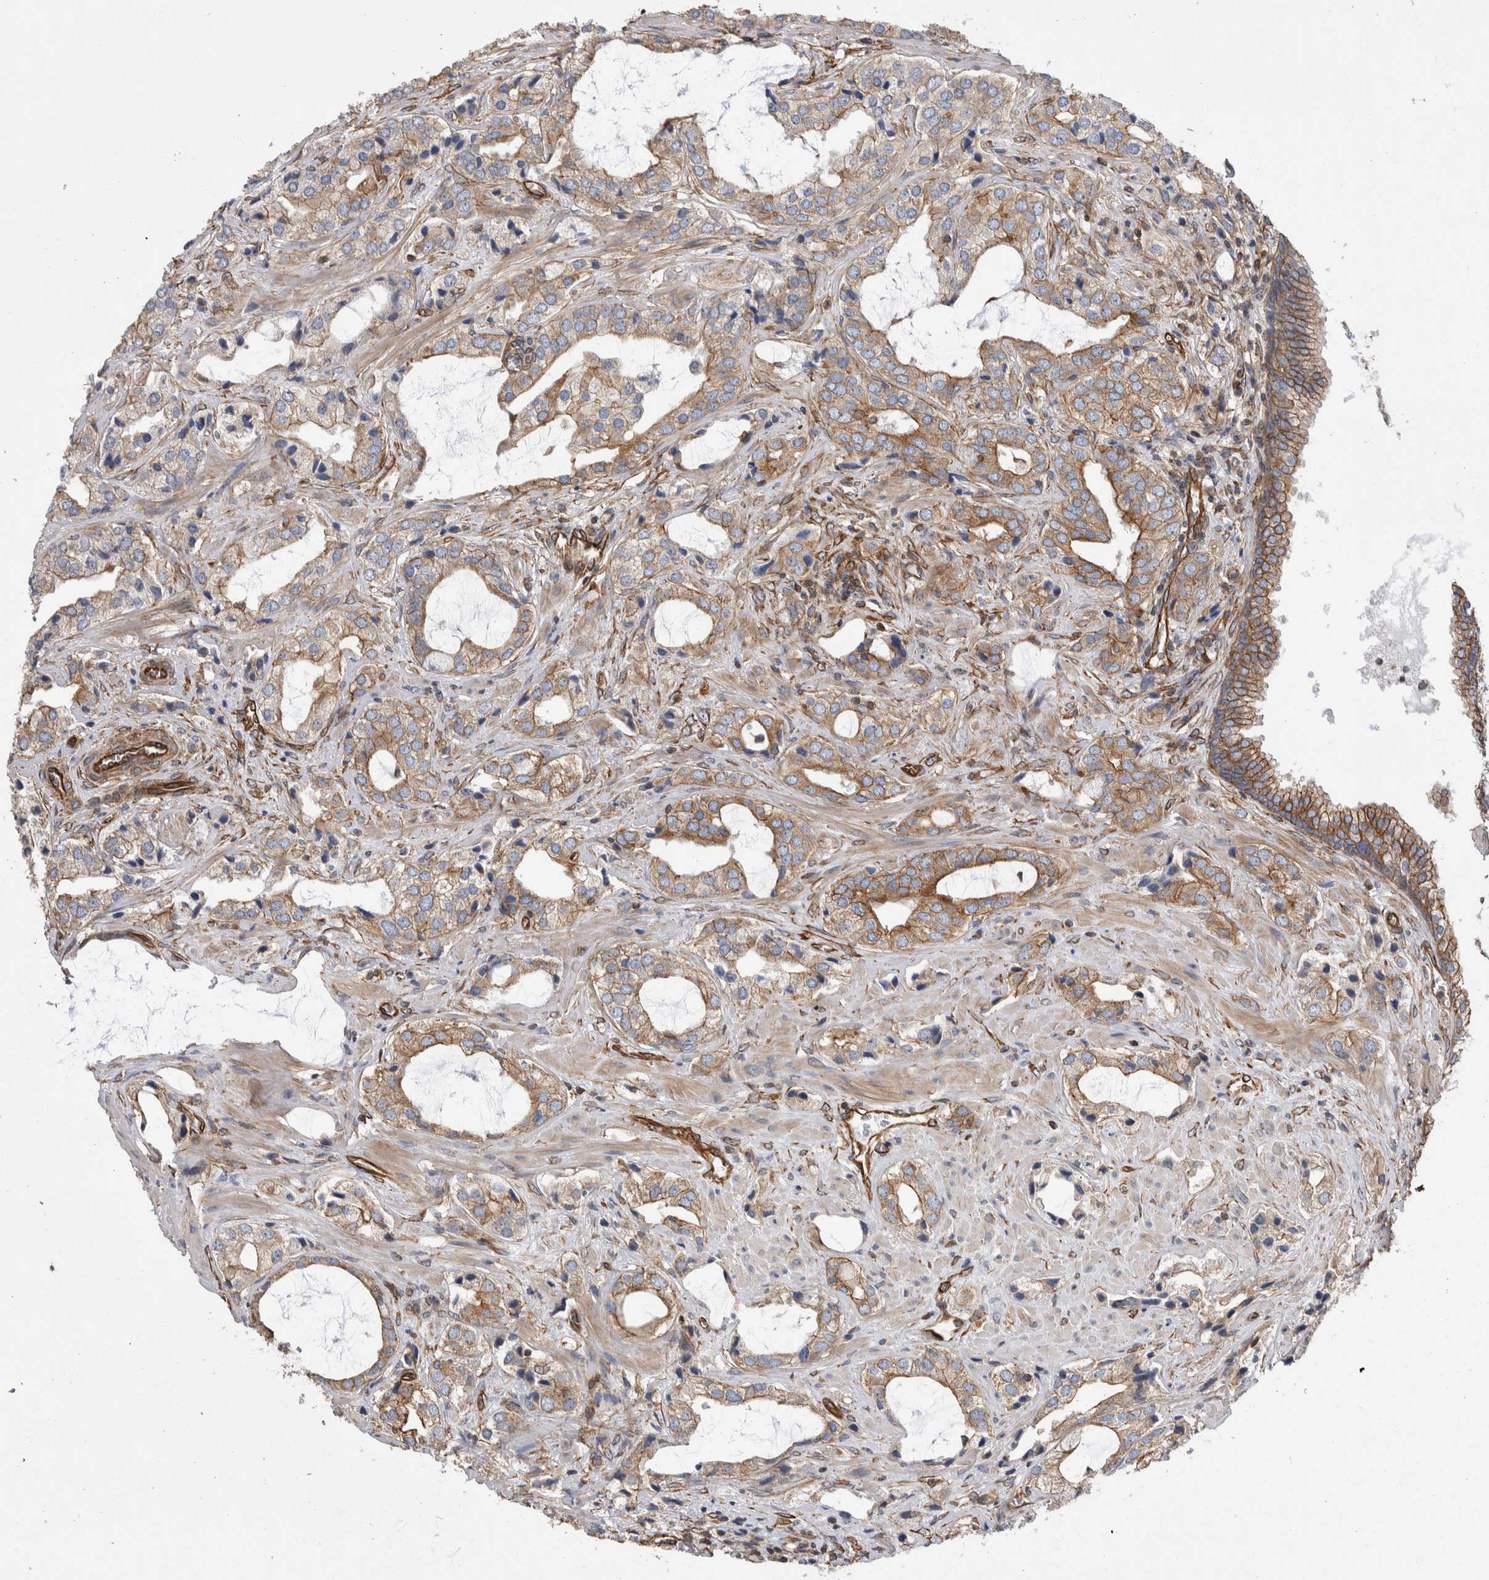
{"staining": {"intensity": "moderate", "quantity": "25%-75%", "location": "cytoplasmic/membranous"}, "tissue": "prostate cancer", "cell_type": "Tumor cells", "image_type": "cancer", "snomed": [{"axis": "morphology", "description": "Adenocarcinoma, High grade"}, {"axis": "topography", "description": "Prostate"}], "caption": "About 25%-75% of tumor cells in human adenocarcinoma (high-grade) (prostate) demonstrate moderate cytoplasmic/membranous protein expression as visualized by brown immunohistochemical staining.", "gene": "KIF12", "patient": {"sex": "male", "age": 66}}